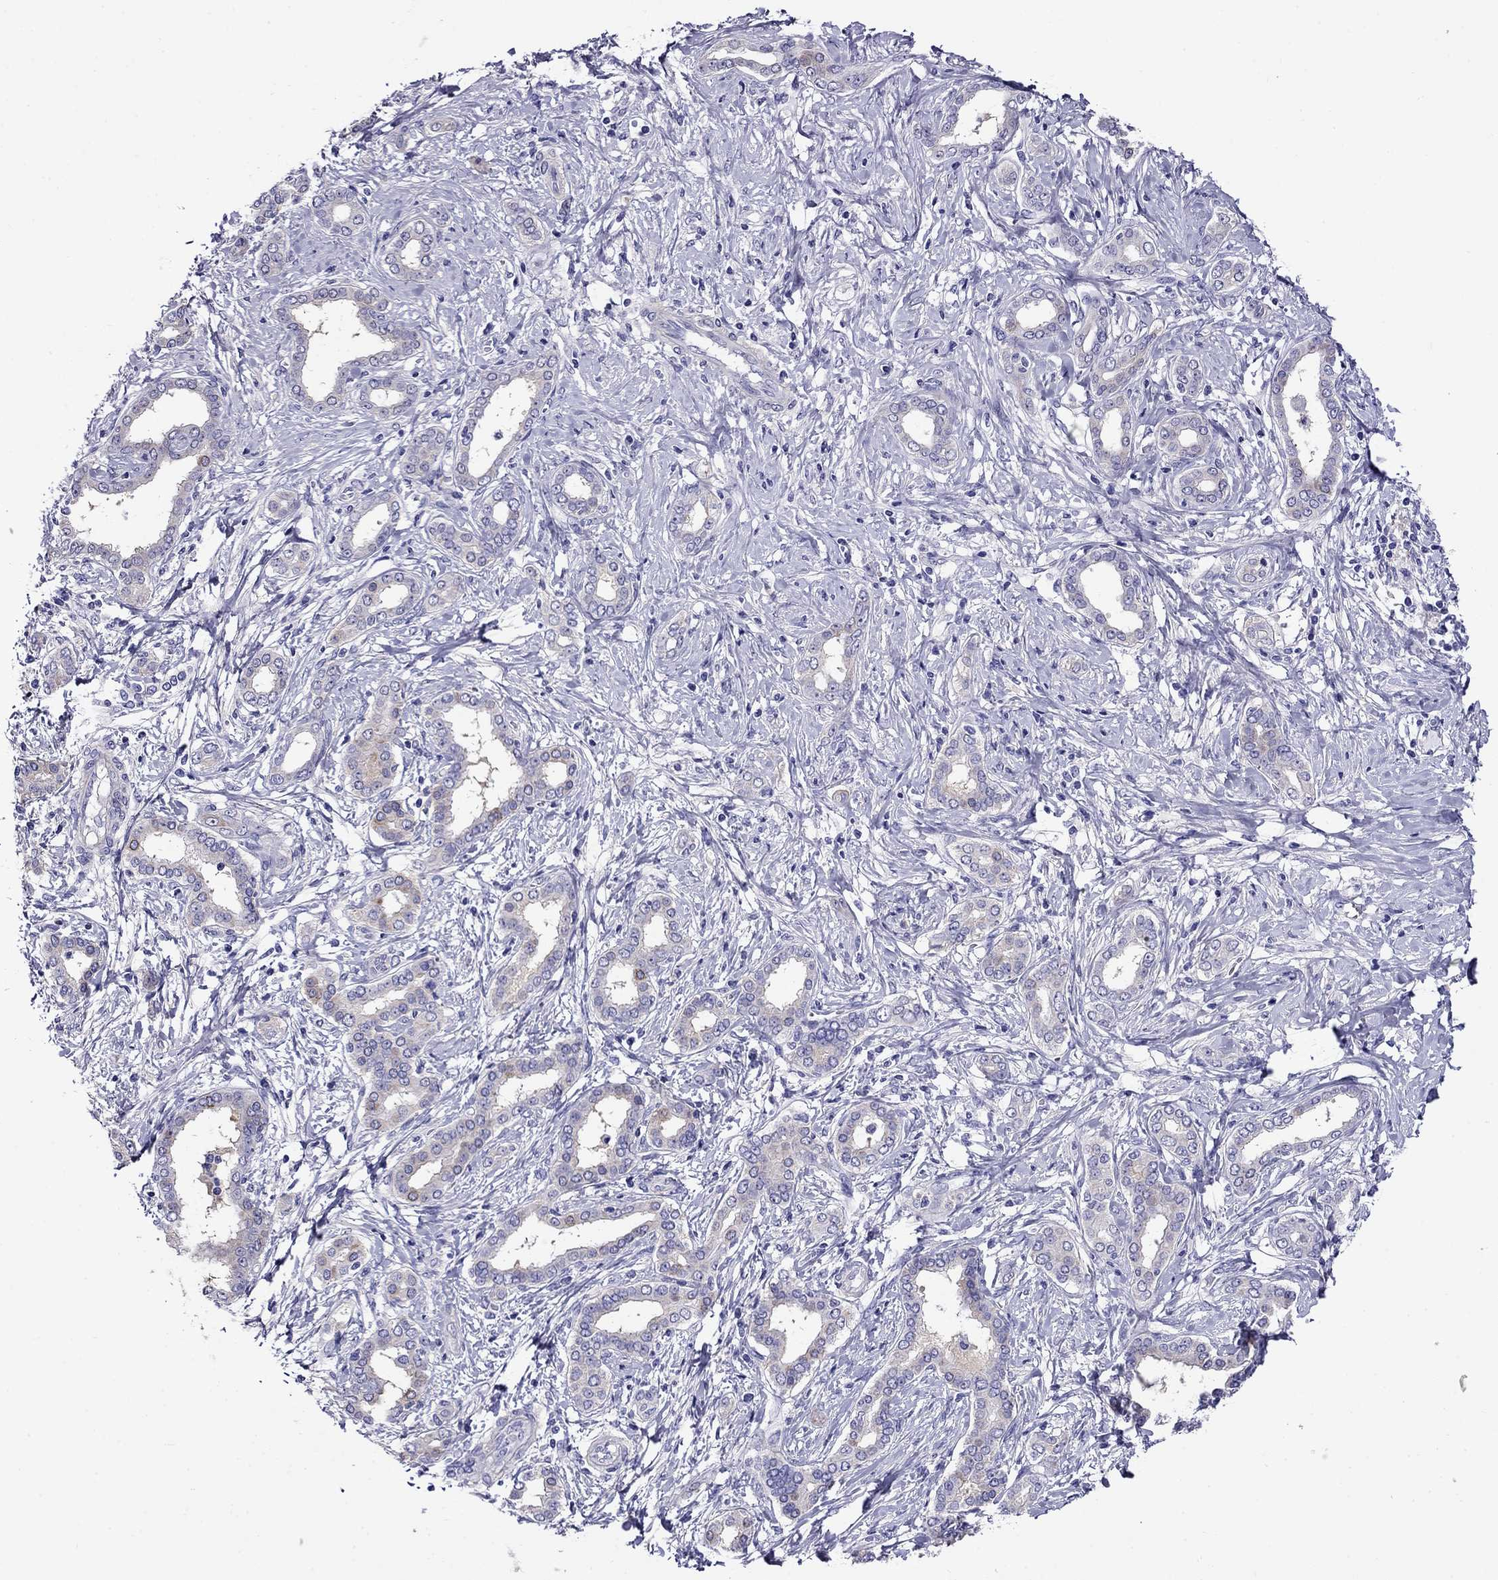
{"staining": {"intensity": "weak", "quantity": "<25%", "location": "cytoplasmic/membranous"}, "tissue": "liver cancer", "cell_type": "Tumor cells", "image_type": "cancer", "snomed": [{"axis": "morphology", "description": "Cholangiocarcinoma"}, {"axis": "topography", "description": "Liver"}], "caption": "Liver cholangiocarcinoma was stained to show a protein in brown. There is no significant staining in tumor cells.", "gene": "SCG2", "patient": {"sex": "female", "age": 47}}